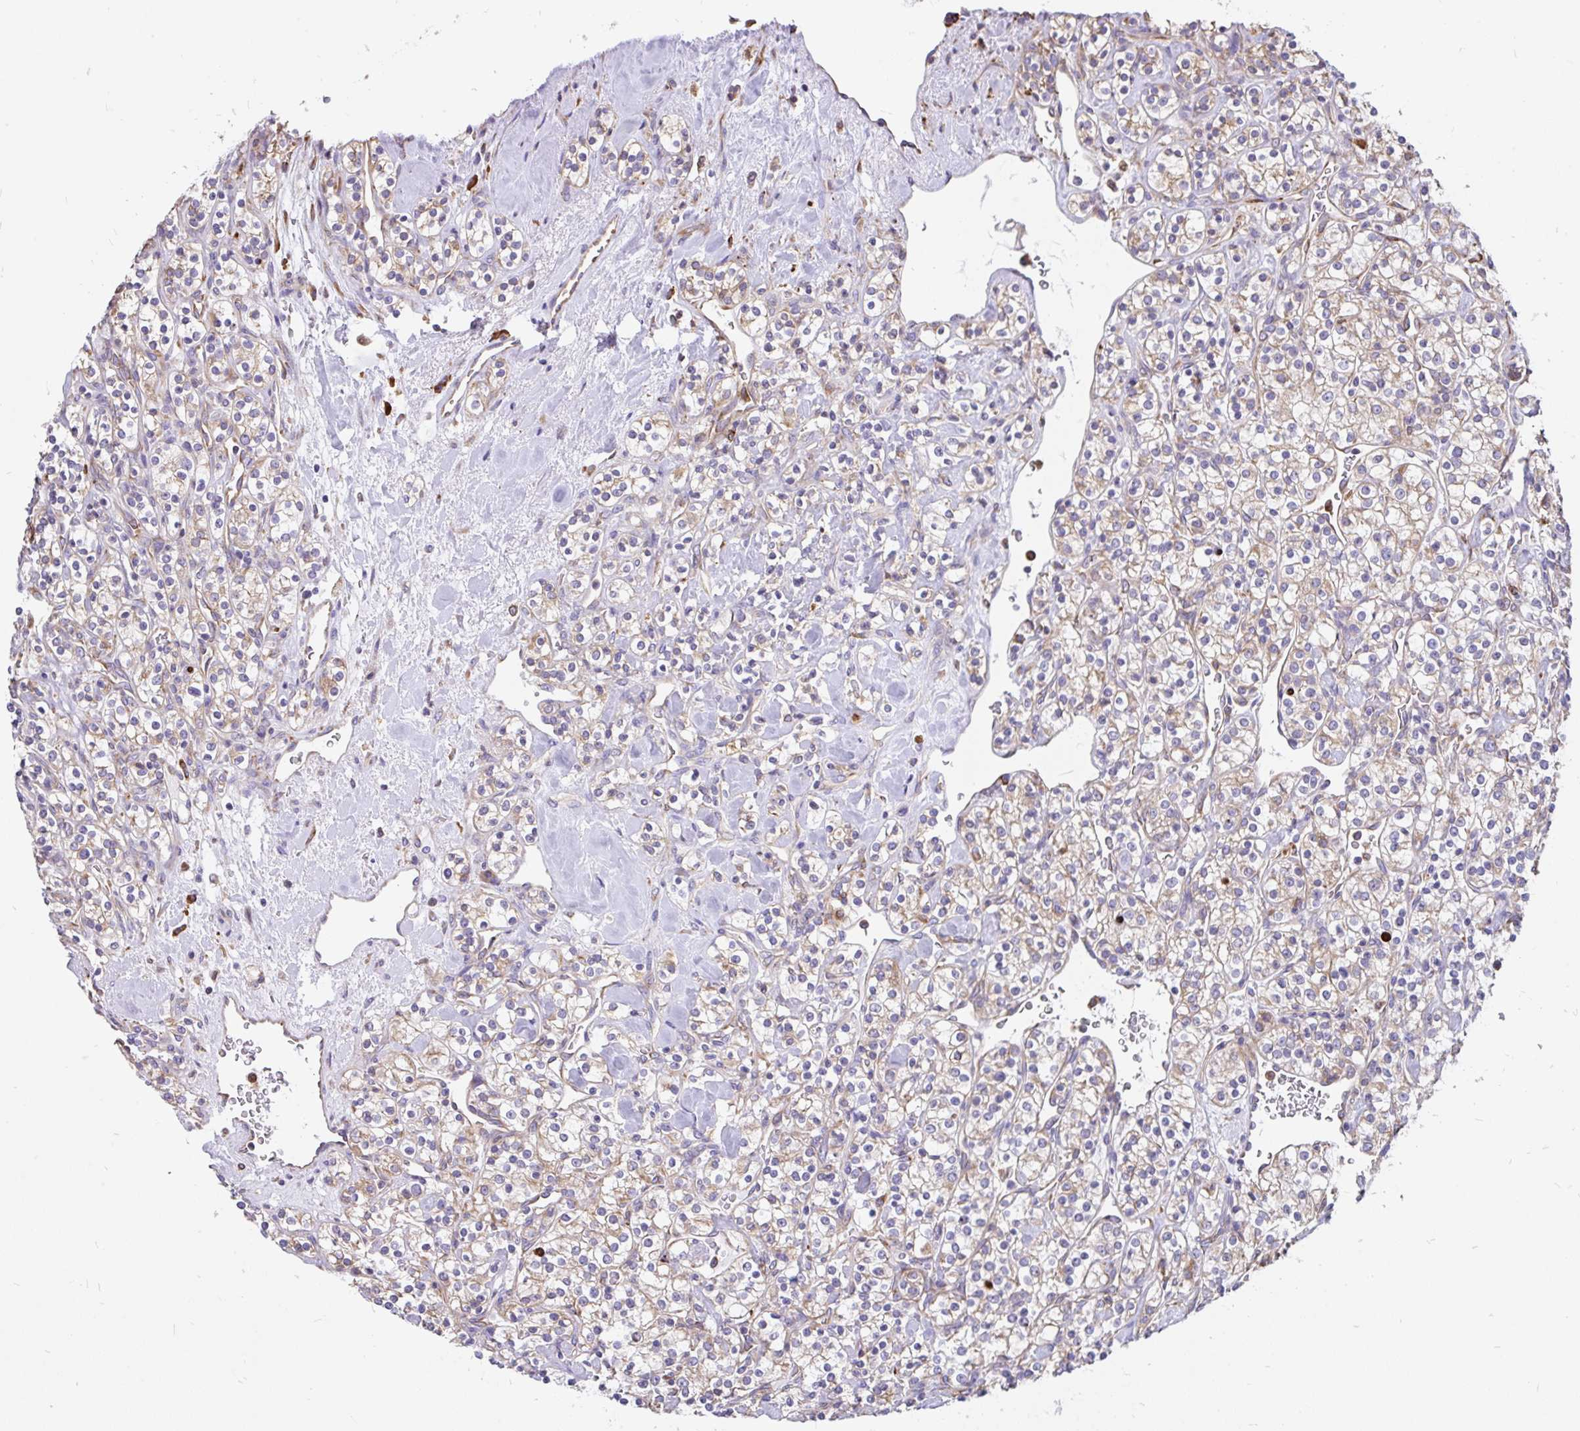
{"staining": {"intensity": "moderate", "quantity": "25%-75%", "location": "cytoplasmic/membranous"}, "tissue": "renal cancer", "cell_type": "Tumor cells", "image_type": "cancer", "snomed": [{"axis": "morphology", "description": "Adenocarcinoma, NOS"}, {"axis": "topography", "description": "Kidney"}], "caption": "Adenocarcinoma (renal) stained for a protein displays moderate cytoplasmic/membranous positivity in tumor cells.", "gene": "EML5", "patient": {"sex": "male", "age": 77}}